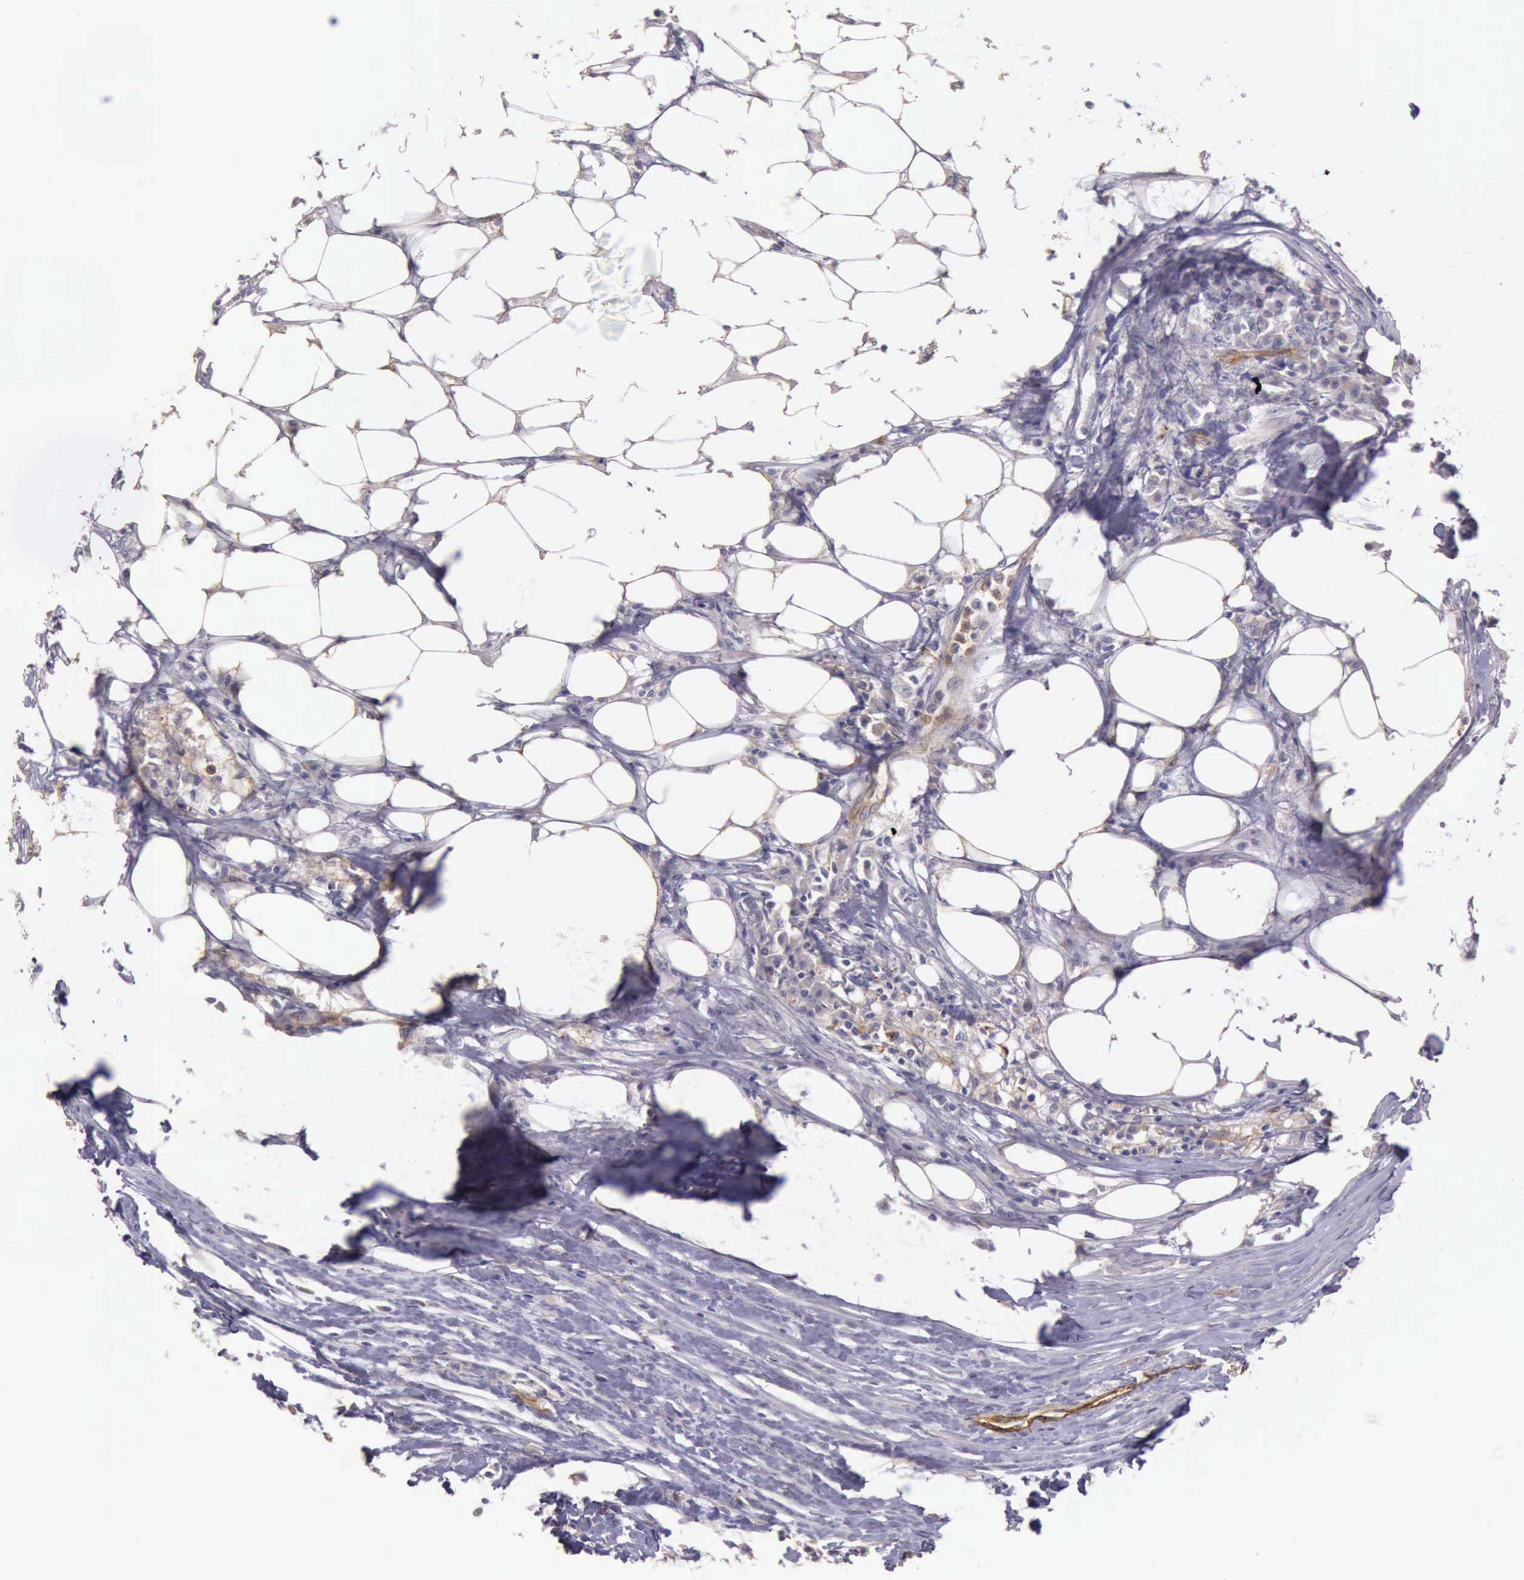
{"staining": {"intensity": "weak", "quantity": "<25%", "location": "cytoplasmic/membranous"}, "tissue": "colorectal cancer", "cell_type": "Tumor cells", "image_type": "cancer", "snomed": [{"axis": "morphology", "description": "Adenocarcinoma, NOS"}, {"axis": "topography", "description": "Colon"}], "caption": "DAB (3,3'-diaminobenzidine) immunohistochemical staining of human colorectal cancer reveals no significant staining in tumor cells.", "gene": "TCEANC", "patient": {"sex": "male", "age": 71}}